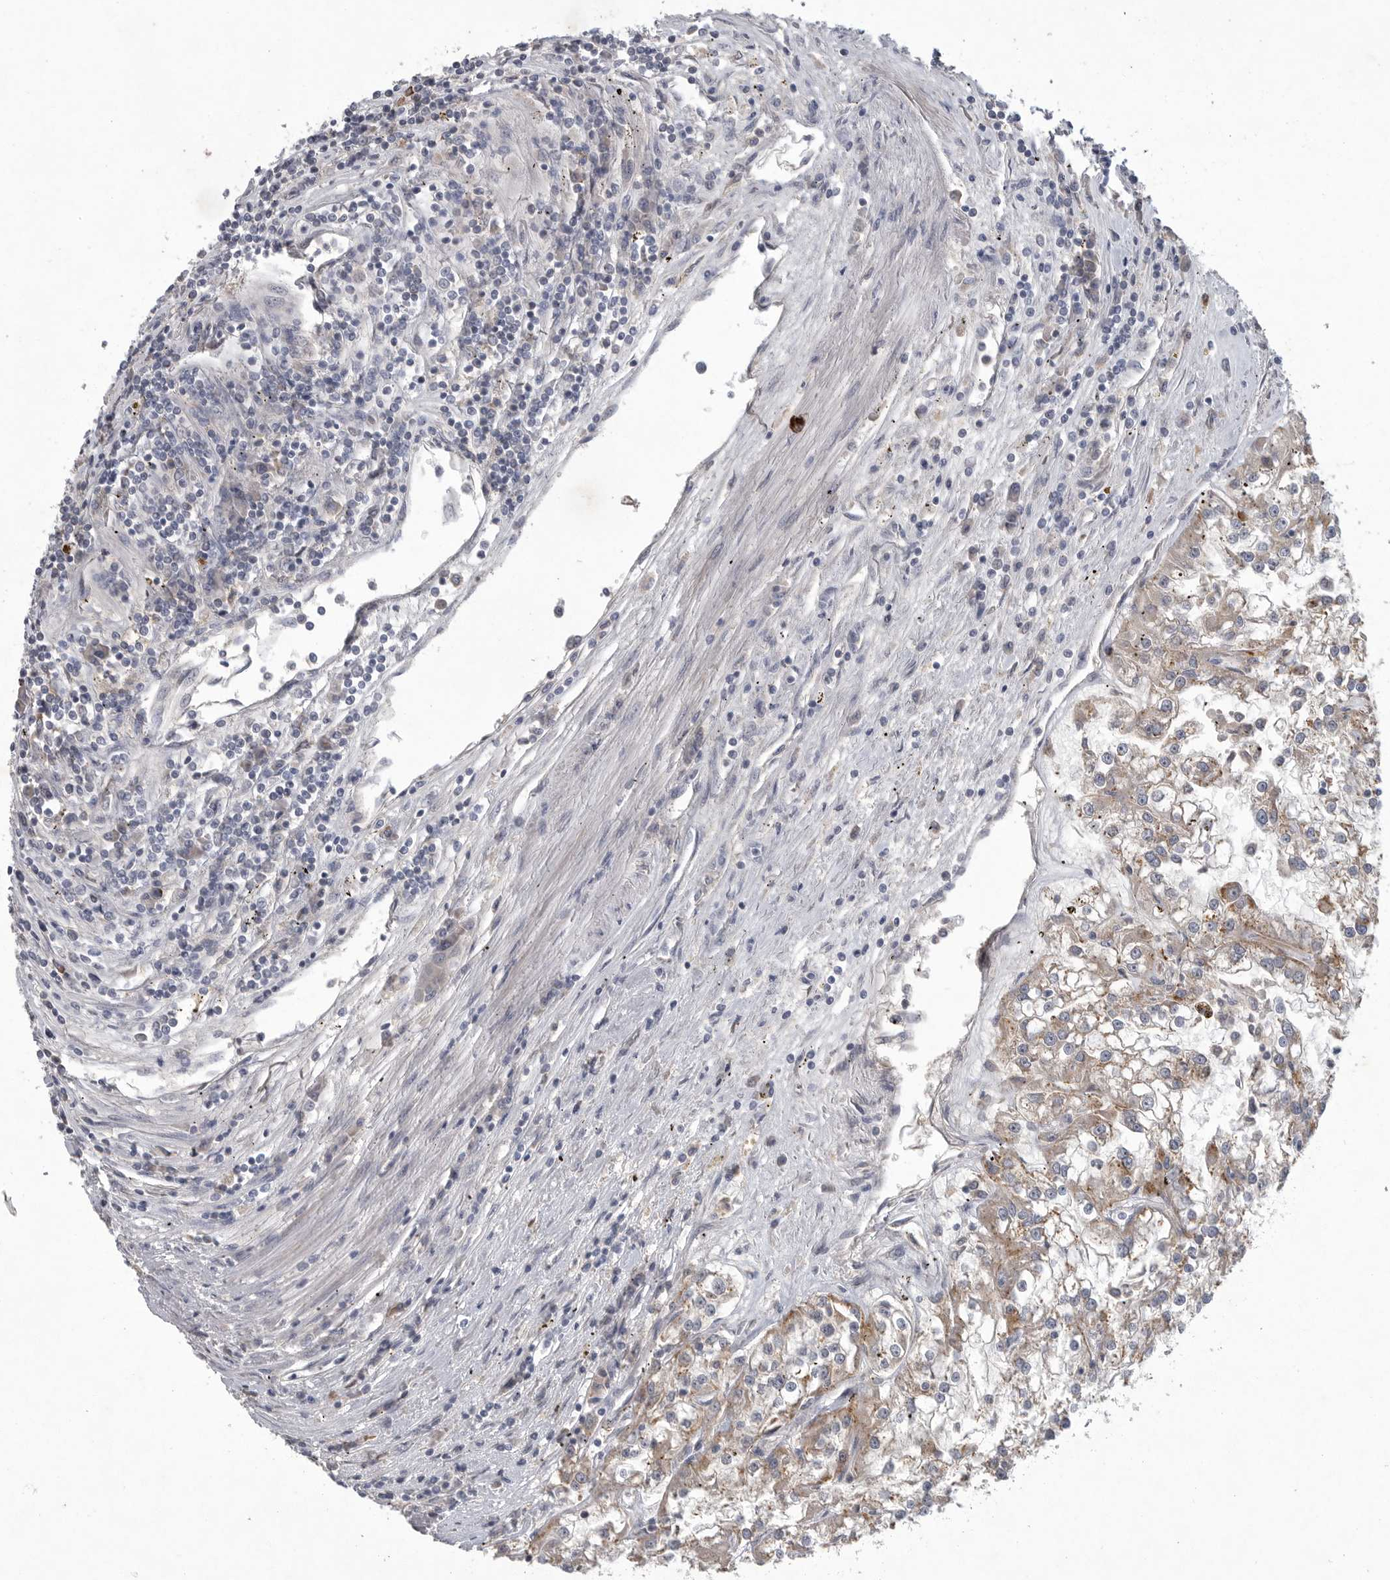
{"staining": {"intensity": "weak", "quantity": "25%-75%", "location": "cytoplasmic/membranous"}, "tissue": "renal cancer", "cell_type": "Tumor cells", "image_type": "cancer", "snomed": [{"axis": "morphology", "description": "Adenocarcinoma, NOS"}, {"axis": "topography", "description": "Kidney"}], "caption": "Protein expression analysis of renal cancer exhibits weak cytoplasmic/membranous expression in about 25%-75% of tumor cells.", "gene": "LAMTOR3", "patient": {"sex": "female", "age": 52}}